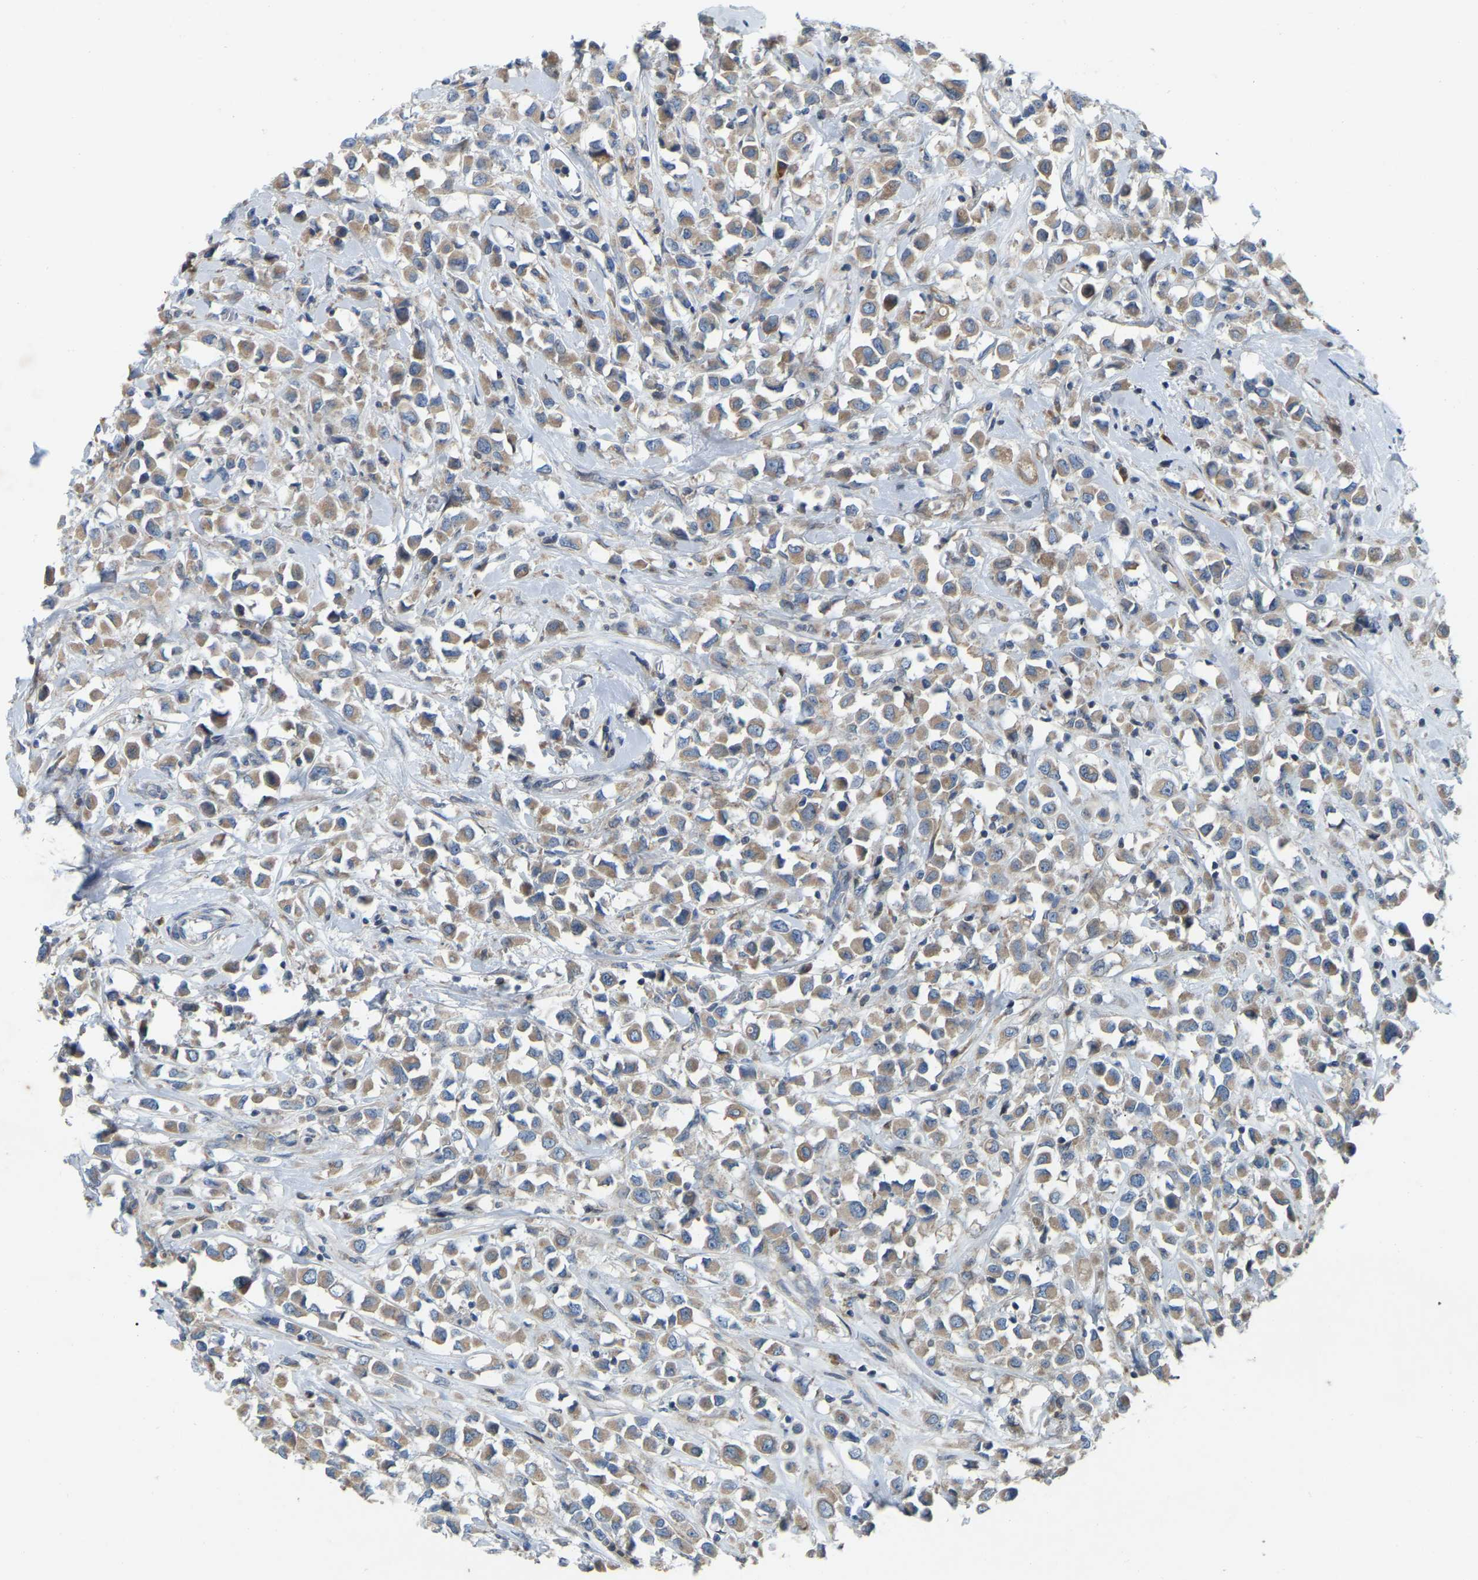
{"staining": {"intensity": "weak", "quantity": ">75%", "location": "cytoplasmic/membranous"}, "tissue": "breast cancer", "cell_type": "Tumor cells", "image_type": "cancer", "snomed": [{"axis": "morphology", "description": "Duct carcinoma"}, {"axis": "topography", "description": "Breast"}], "caption": "Breast cancer stained for a protein (brown) reveals weak cytoplasmic/membranous positive expression in about >75% of tumor cells.", "gene": "PARL", "patient": {"sex": "female", "age": 61}}